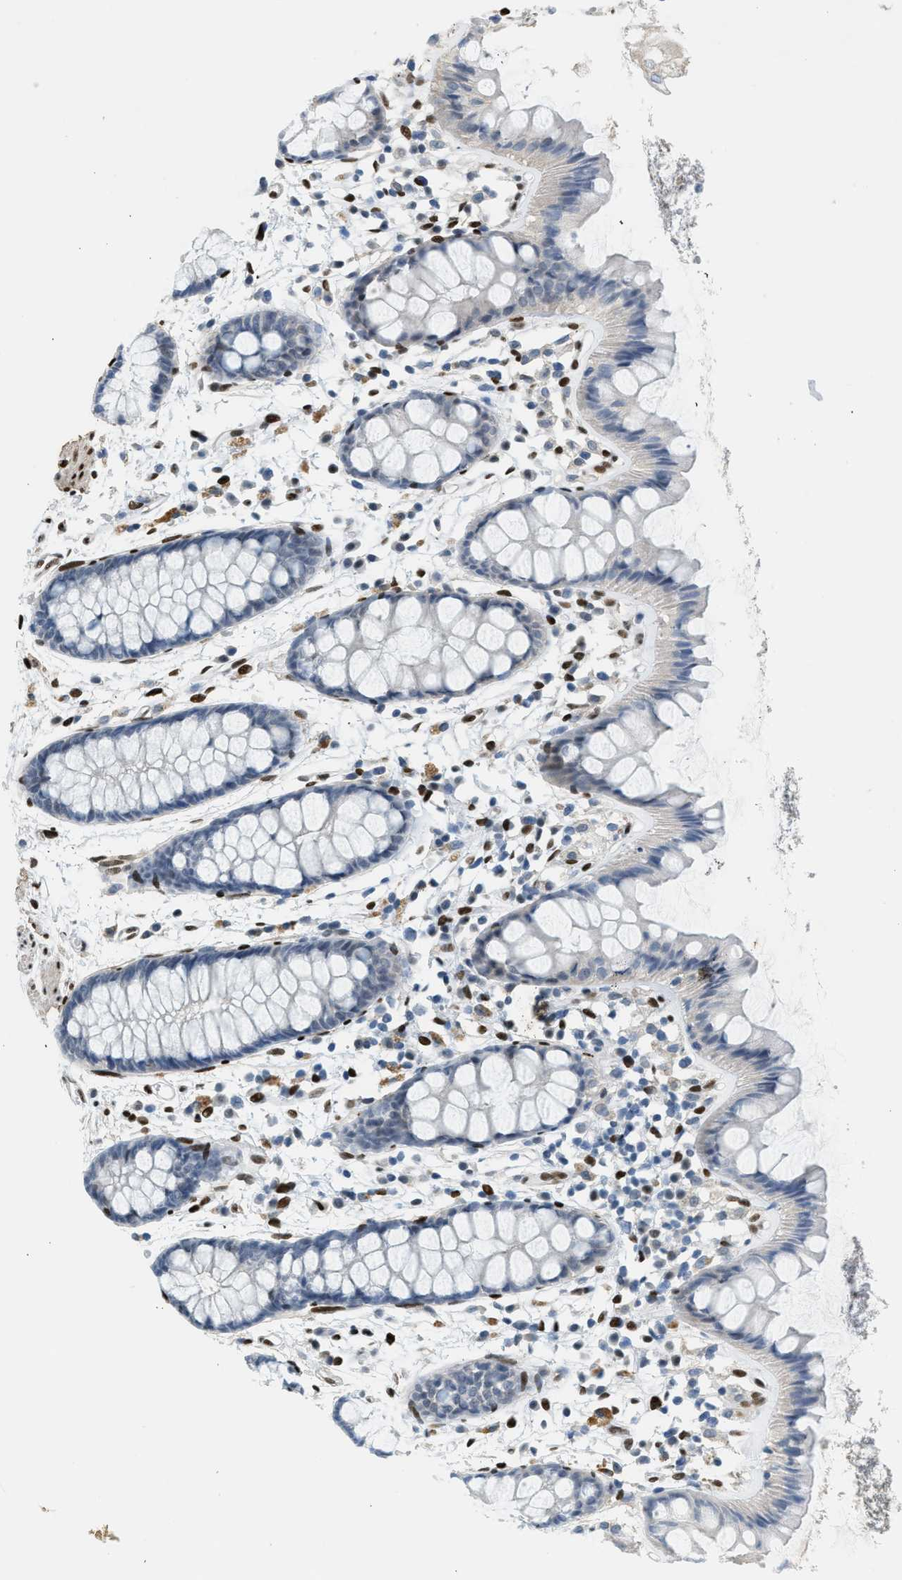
{"staining": {"intensity": "negative", "quantity": "none", "location": "none"}, "tissue": "rectum", "cell_type": "Glandular cells", "image_type": "normal", "snomed": [{"axis": "morphology", "description": "Normal tissue, NOS"}, {"axis": "topography", "description": "Rectum"}], "caption": "A photomicrograph of human rectum is negative for staining in glandular cells. (DAB (3,3'-diaminobenzidine) immunohistochemistry (IHC) with hematoxylin counter stain).", "gene": "ZBTB20", "patient": {"sex": "female", "age": 66}}